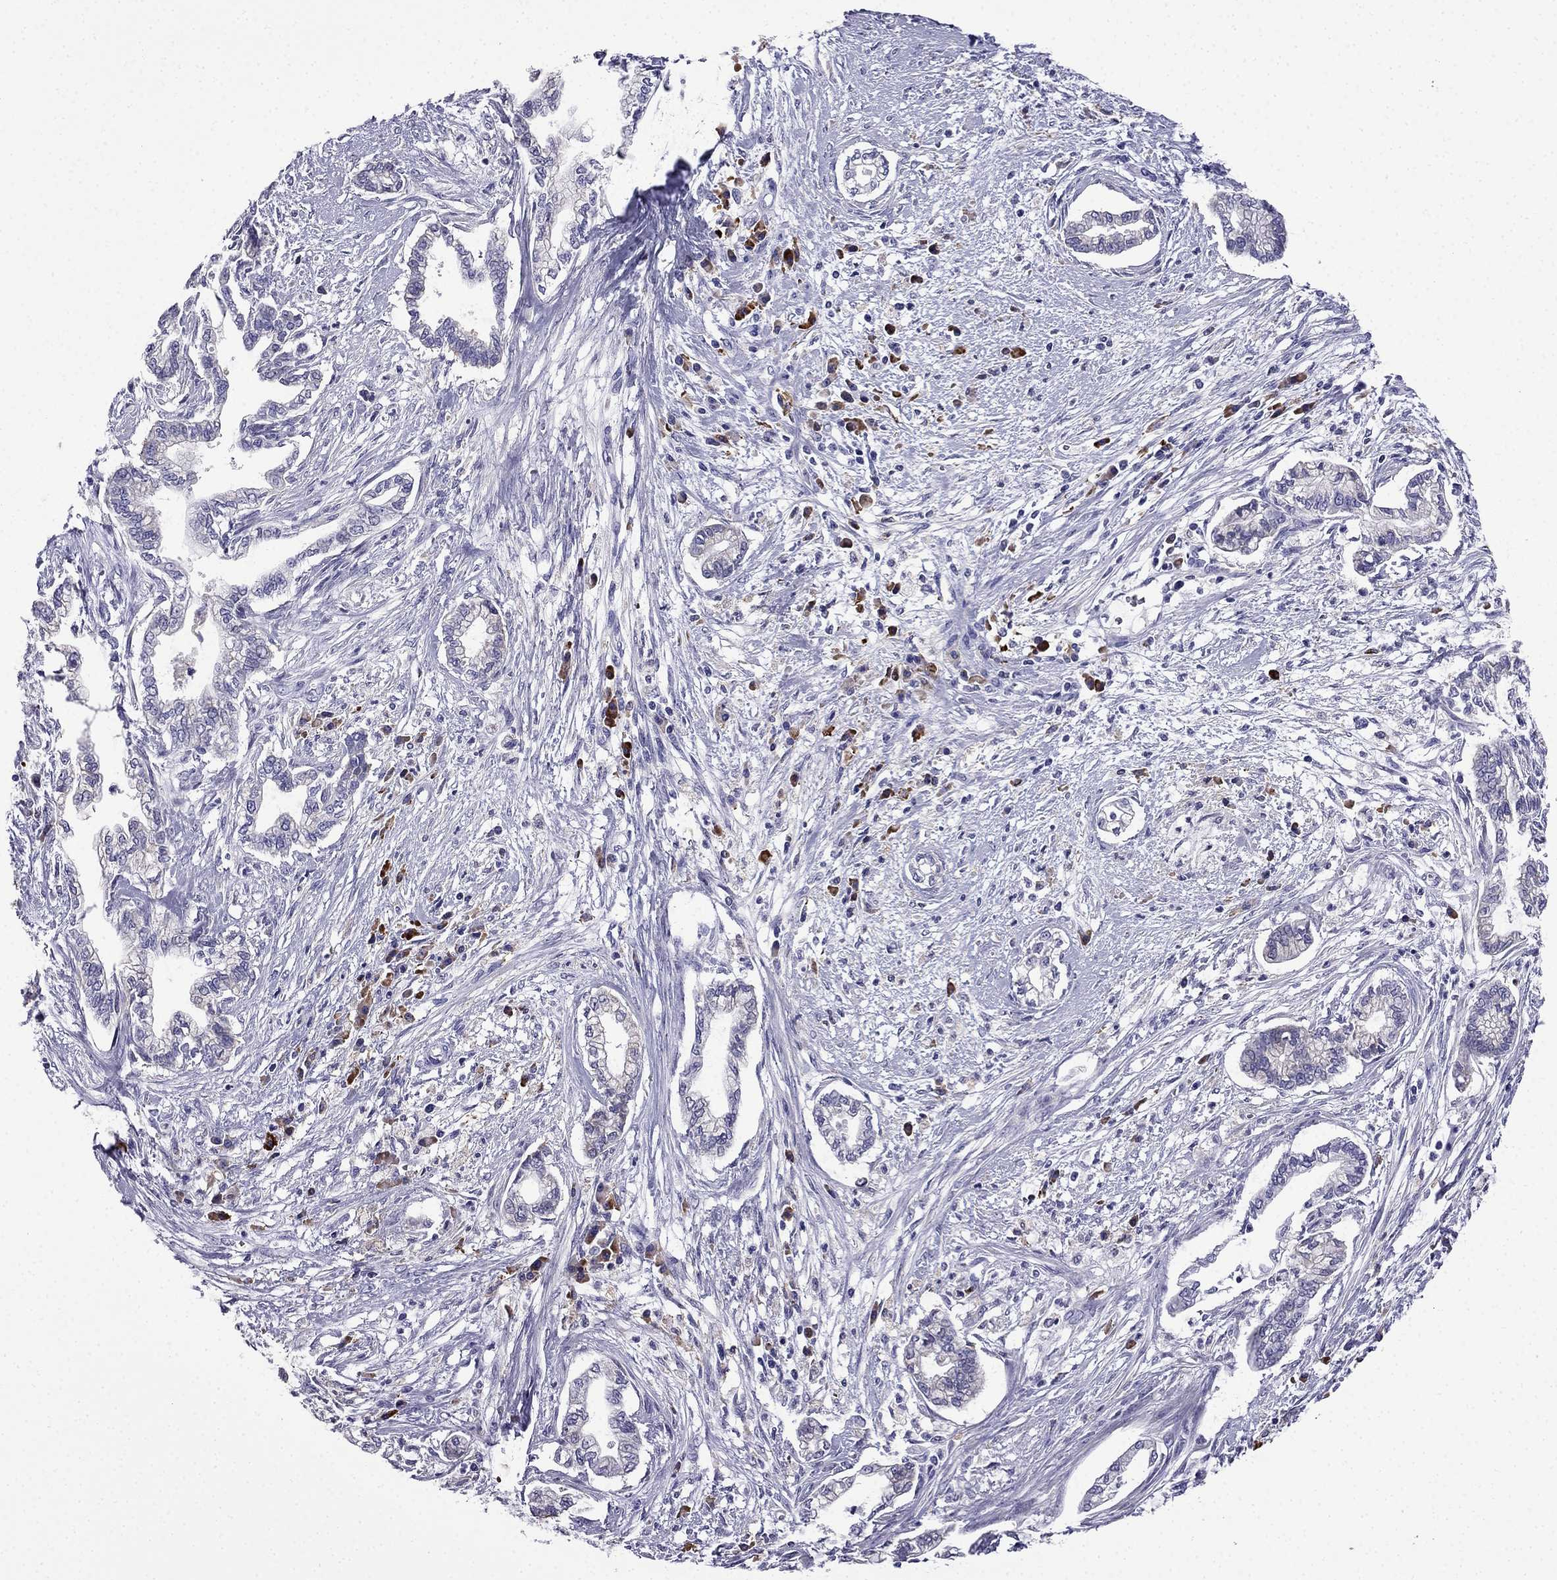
{"staining": {"intensity": "negative", "quantity": "none", "location": "none"}, "tissue": "cervical cancer", "cell_type": "Tumor cells", "image_type": "cancer", "snomed": [{"axis": "morphology", "description": "Adenocarcinoma, NOS"}, {"axis": "topography", "description": "Cervix"}], "caption": "IHC image of neoplastic tissue: cervical cancer (adenocarcinoma) stained with DAB (3,3'-diaminobenzidine) reveals no significant protein expression in tumor cells. (DAB immunohistochemistry (IHC) visualized using brightfield microscopy, high magnification).", "gene": "TSSK4", "patient": {"sex": "female", "age": 62}}